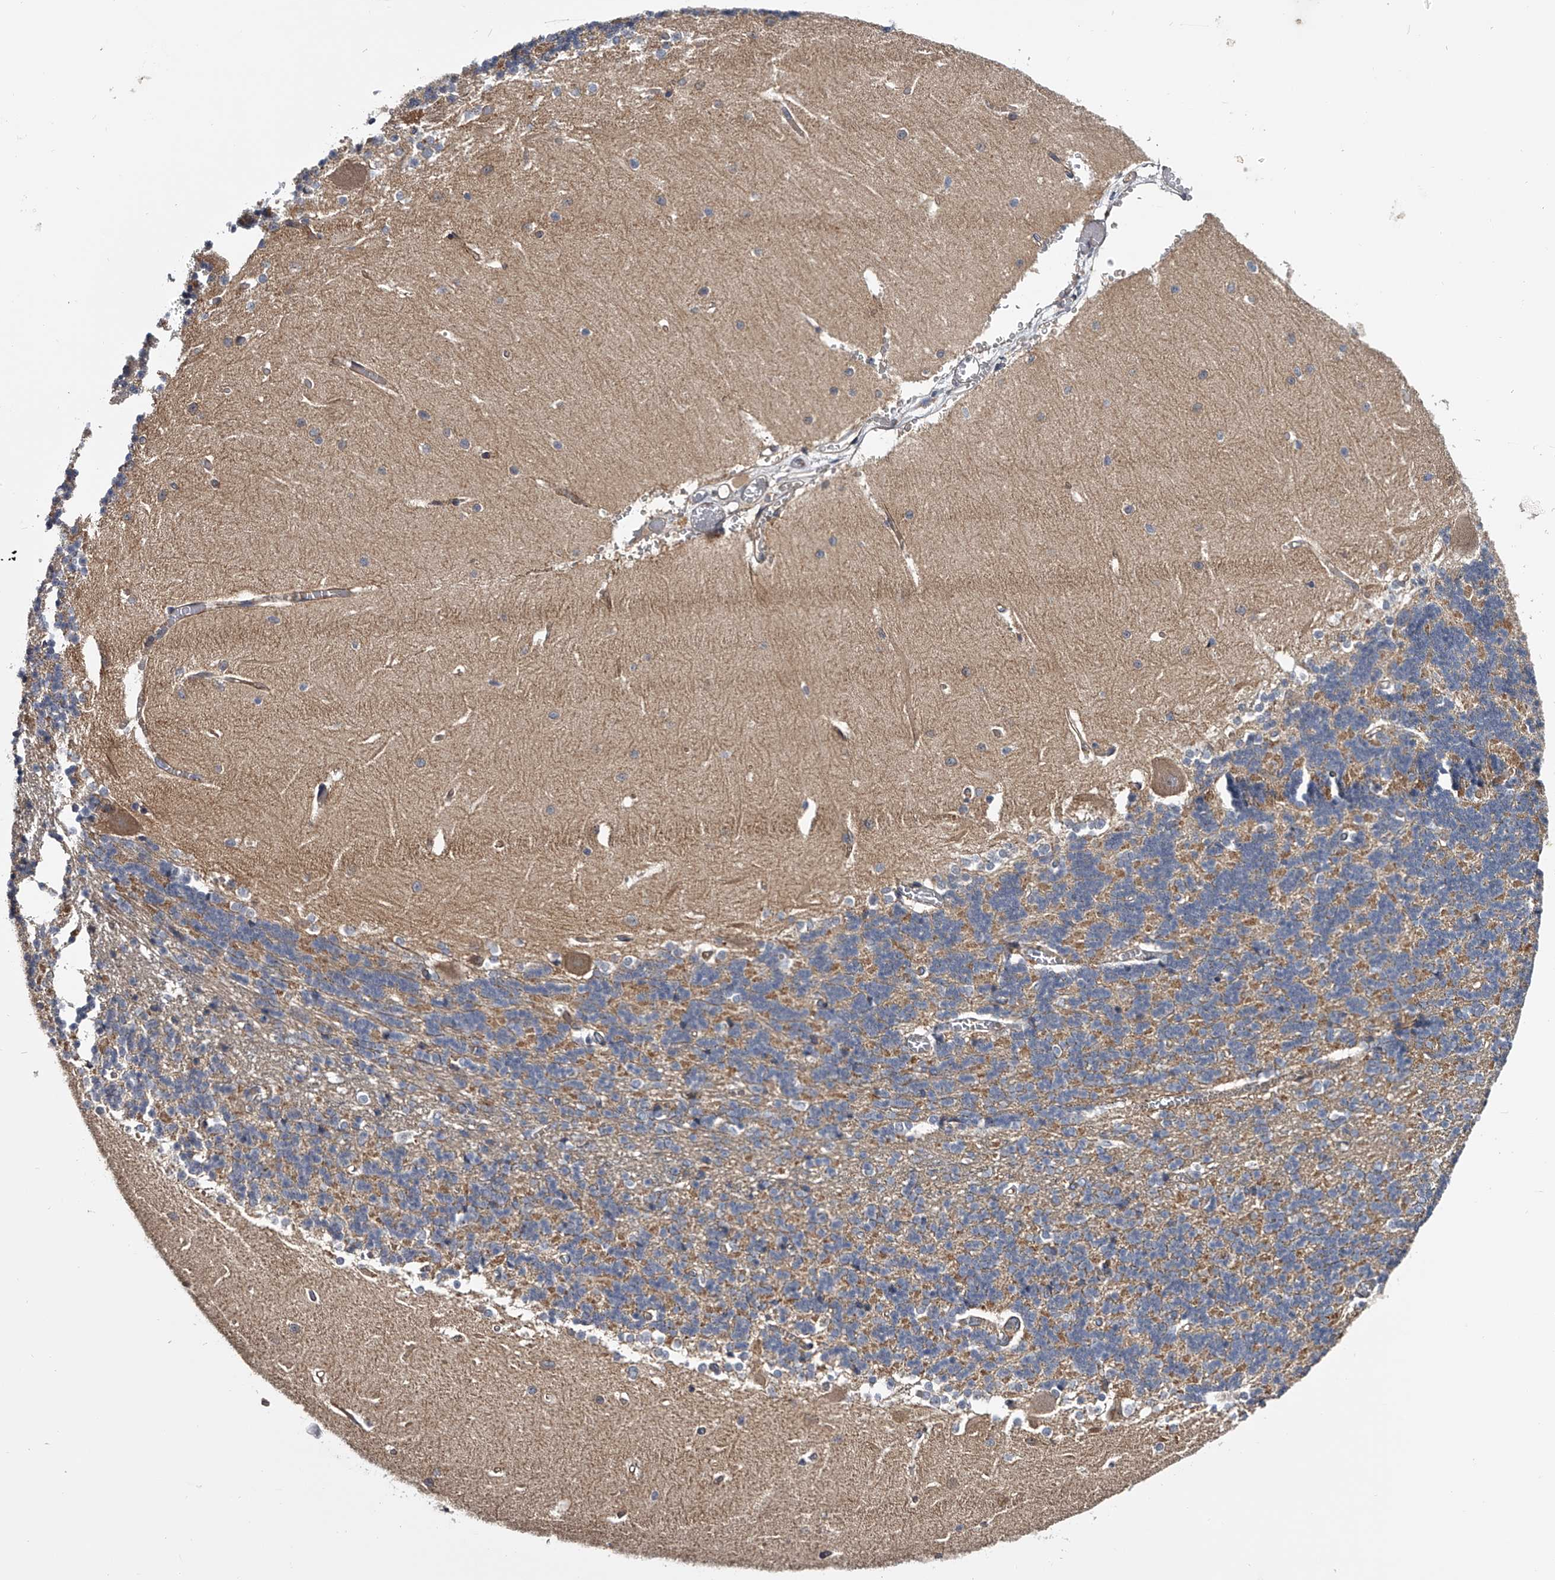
{"staining": {"intensity": "negative", "quantity": "none", "location": "none"}, "tissue": "cerebellum", "cell_type": "Cells in granular layer", "image_type": "normal", "snomed": [{"axis": "morphology", "description": "Normal tissue, NOS"}, {"axis": "topography", "description": "Cerebellum"}], "caption": "A histopathology image of human cerebellum is negative for staining in cells in granular layer. (Stains: DAB immunohistochemistry with hematoxylin counter stain, Microscopy: brightfield microscopy at high magnification).", "gene": "MDN1", "patient": {"sex": "male", "age": 37}}